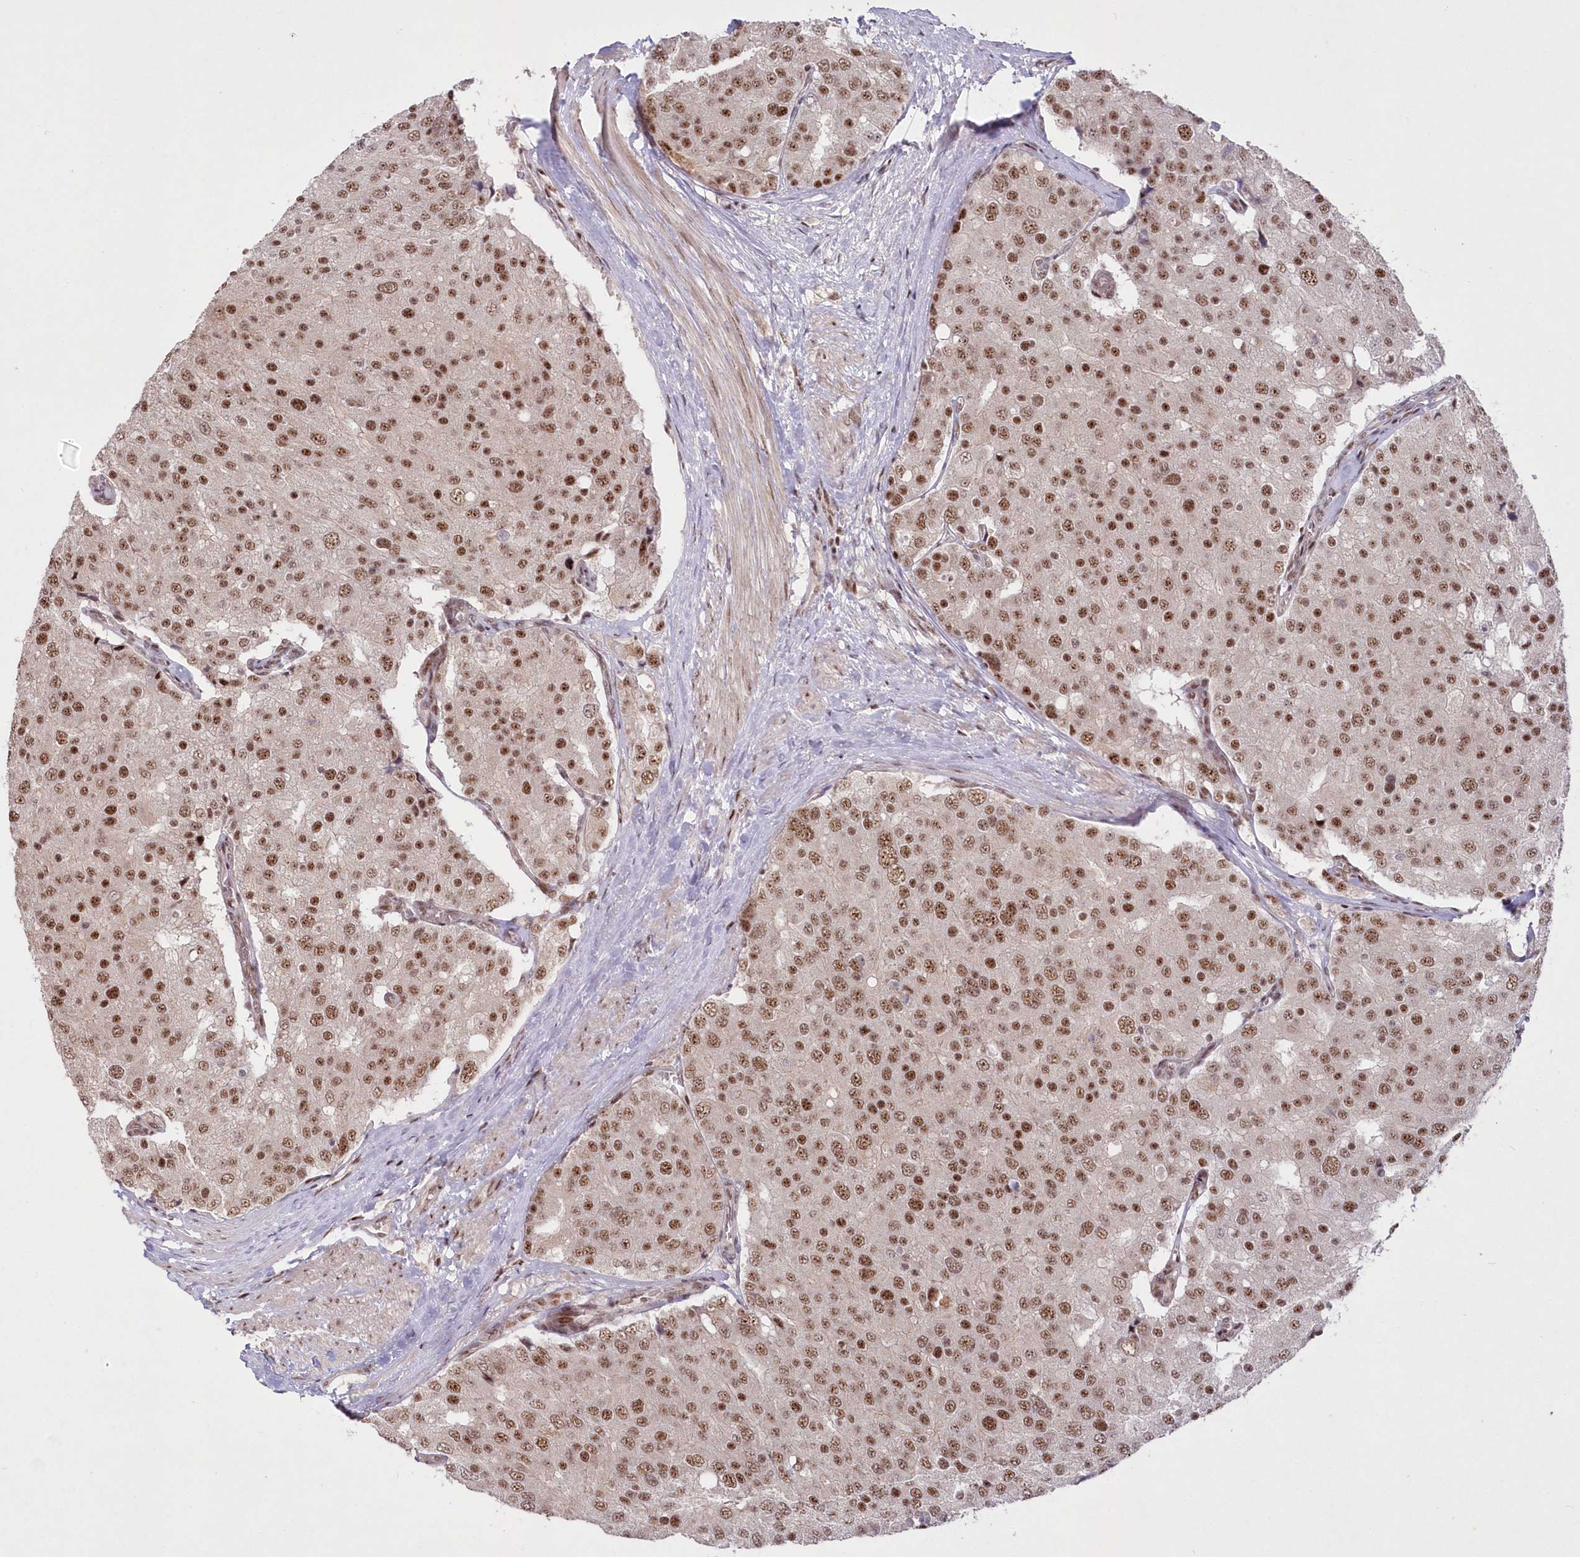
{"staining": {"intensity": "moderate", "quantity": ">75%", "location": "nuclear"}, "tissue": "prostate cancer", "cell_type": "Tumor cells", "image_type": "cancer", "snomed": [{"axis": "morphology", "description": "Adenocarcinoma, High grade"}, {"axis": "topography", "description": "Prostate"}], "caption": "Moderate nuclear positivity is appreciated in about >75% of tumor cells in adenocarcinoma (high-grade) (prostate).", "gene": "WBP1L", "patient": {"sex": "male", "age": 50}}